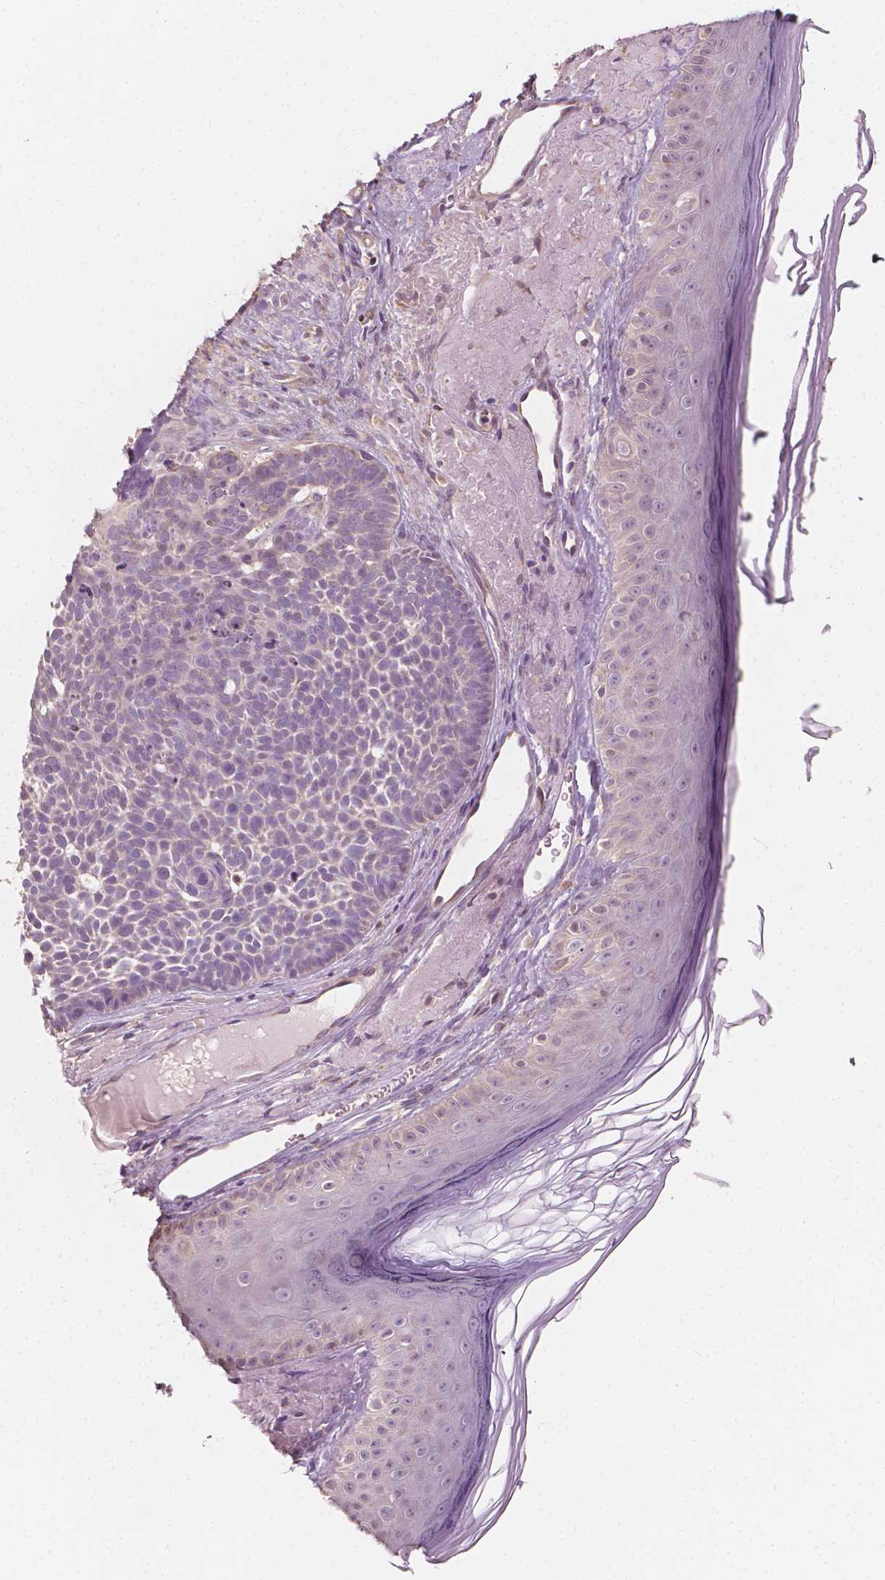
{"staining": {"intensity": "negative", "quantity": "none", "location": "none"}, "tissue": "skin cancer", "cell_type": "Tumor cells", "image_type": "cancer", "snomed": [{"axis": "morphology", "description": "Basal cell carcinoma"}, {"axis": "topography", "description": "Skin"}], "caption": "The immunohistochemistry histopathology image has no significant positivity in tumor cells of basal cell carcinoma (skin) tissue.", "gene": "SHPK", "patient": {"sex": "male", "age": 81}}